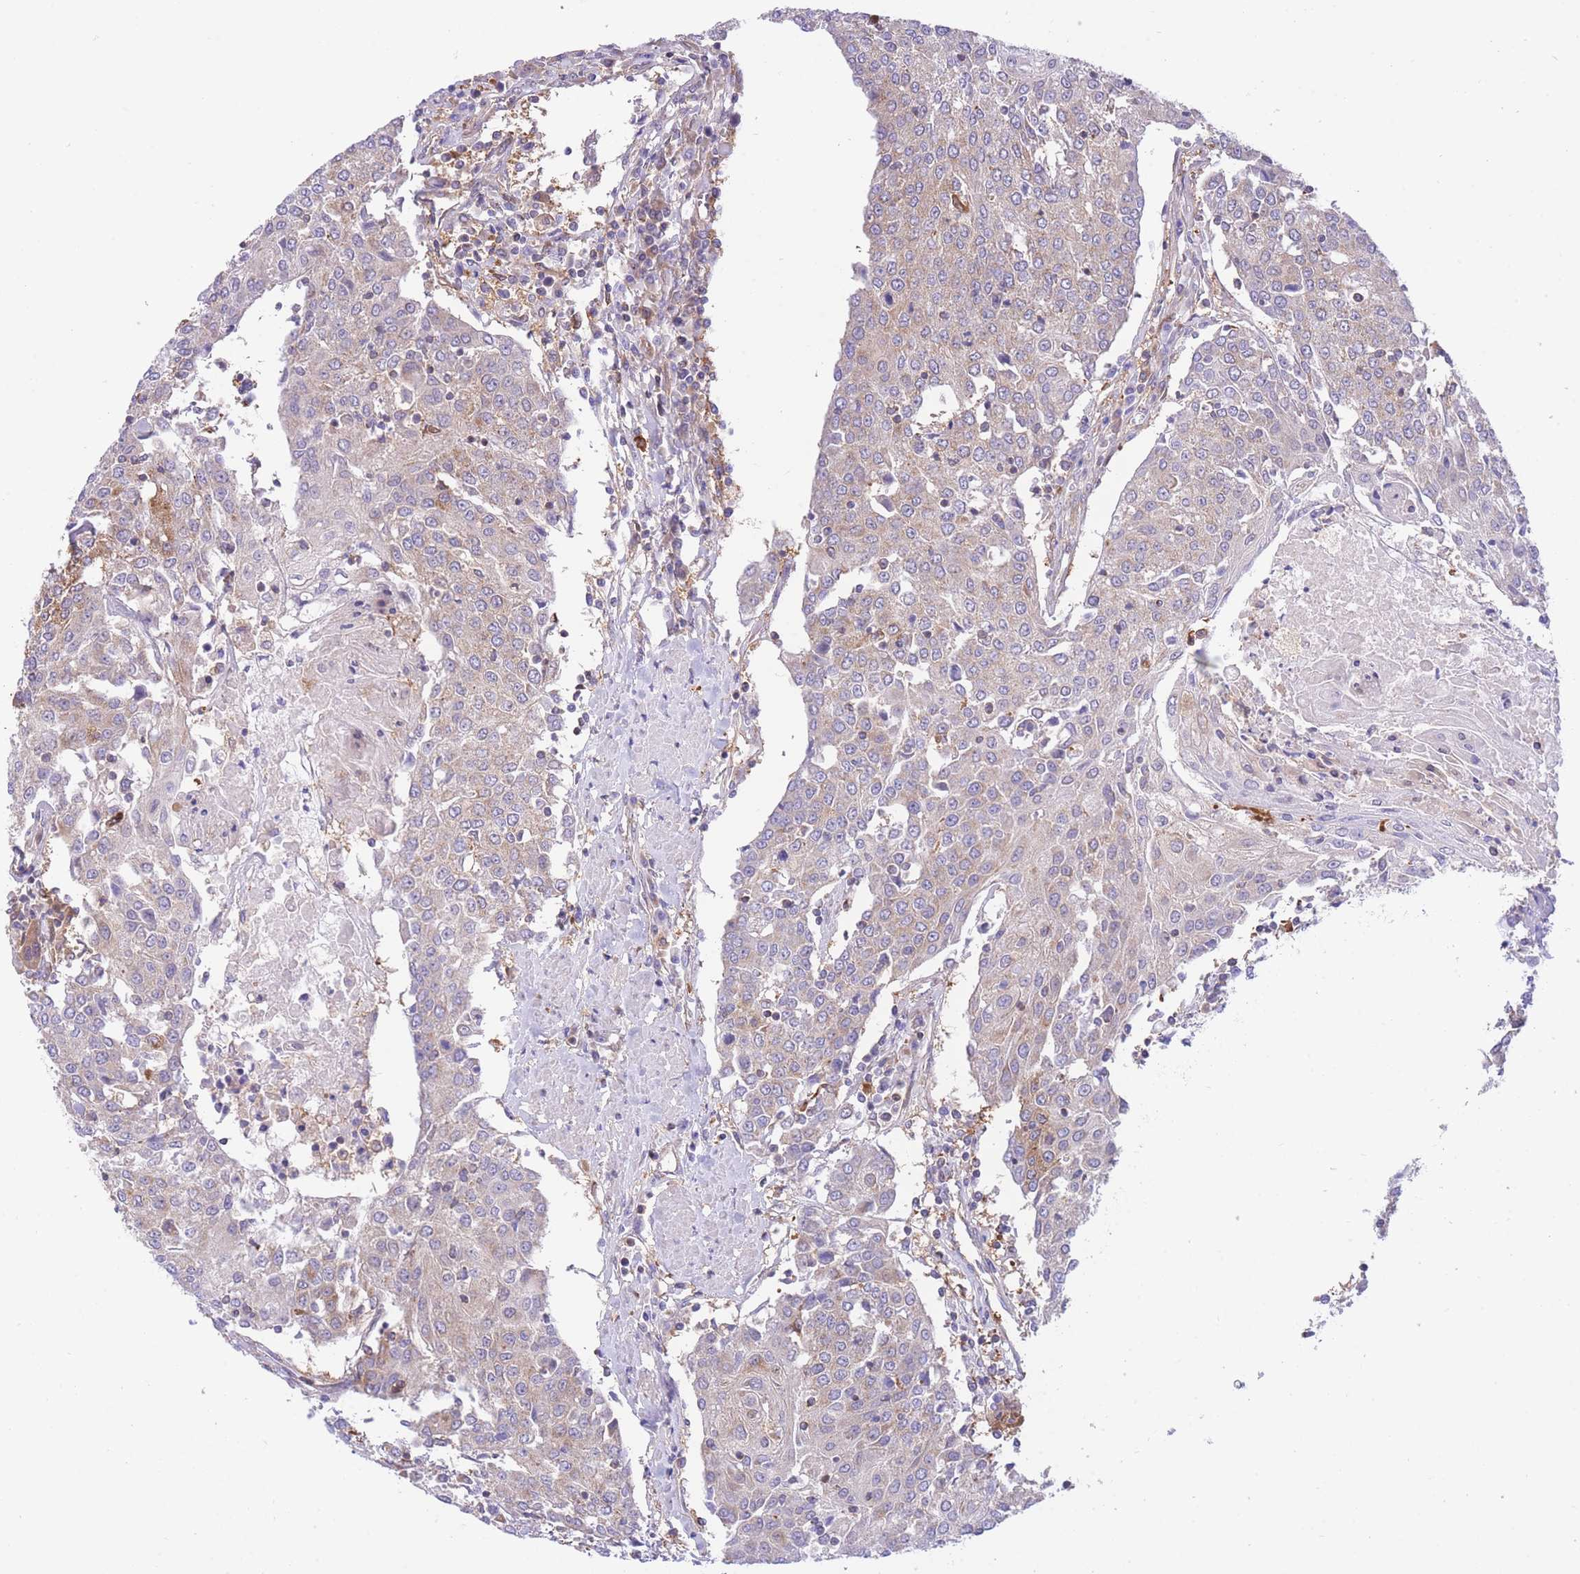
{"staining": {"intensity": "weak", "quantity": "<25%", "location": "cytoplasmic/membranous"}, "tissue": "urothelial cancer", "cell_type": "Tumor cells", "image_type": "cancer", "snomed": [{"axis": "morphology", "description": "Urothelial carcinoma, High grade"}, {"axis": "topography", "description": "Urinary bladder"}], "caption": "High power microscopy photomicrograph of an immunohistochemistry (IHC) histopathology image of high-grade urothelial carcinoma, revealing no significant expression in tumor cells.", "gene": "NAMPT", "patient": {"sex": "female", "age": 85}}